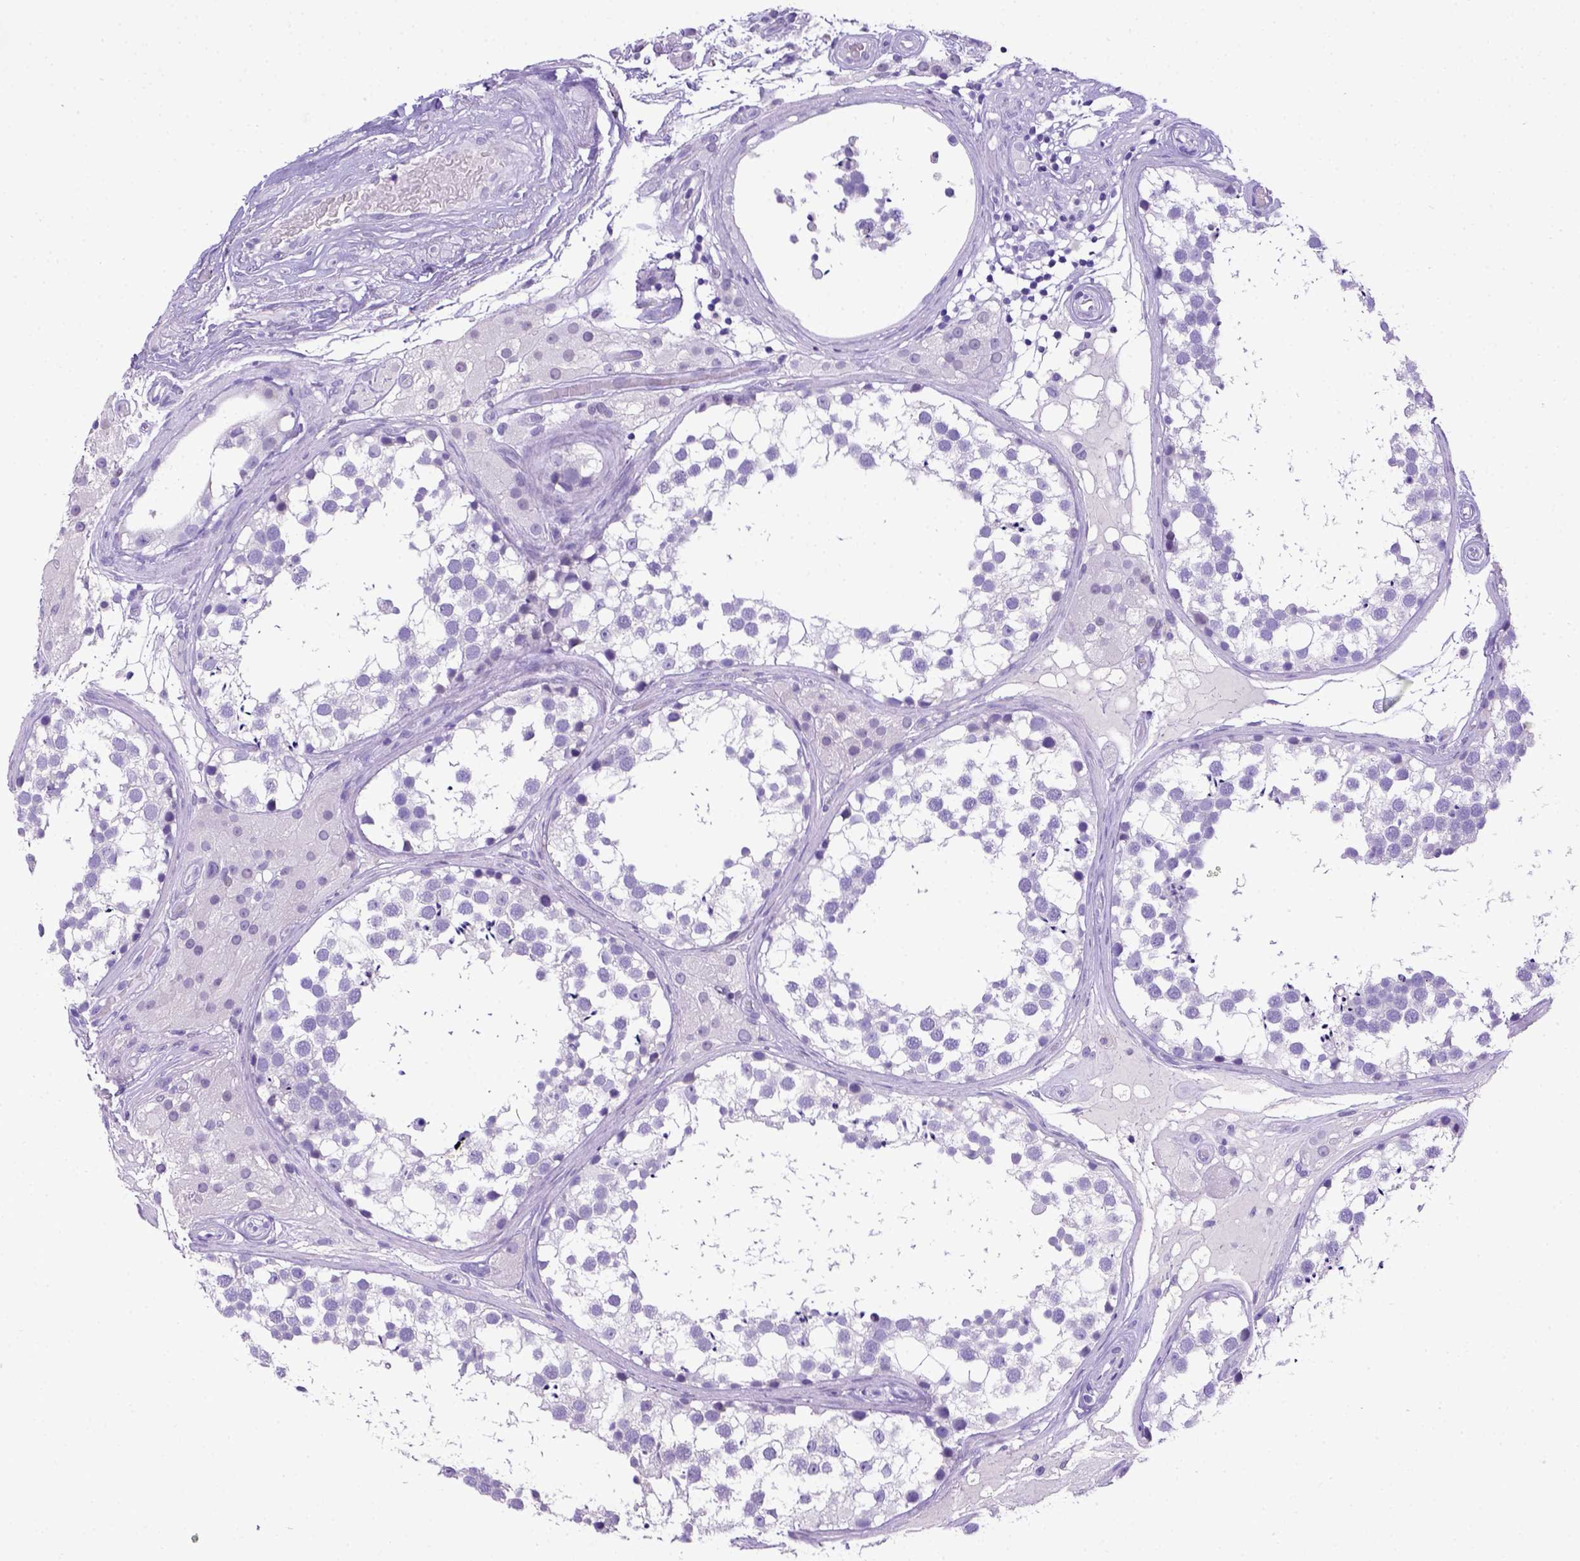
{"staining": {"intensity": "negative", "quantity": "none", "location": "none"}, "tissue": "testis", "cell_type": "Cells in seminiferous ducts", "image_type": "normal", "snomed": [{"axis": "morphology", "description": "Normal tissue, NOS"}, {"axis": "morphology", "description": "Seminoma, NOS"}, {"axis": "topography", "description": "Testis"}], "caption": "Immunohistochemistry (IHC) photomicrograph of unremarkable testis: human testis stained with DAB exhibits no significant protein expression in cells in seminiferous ducts. The staining is performed using DAB brown chromogen with nuclei counter-stained in using hematoxylin.", "gene": "ESR1", "patient": {"sex": "male", "age": 65}}